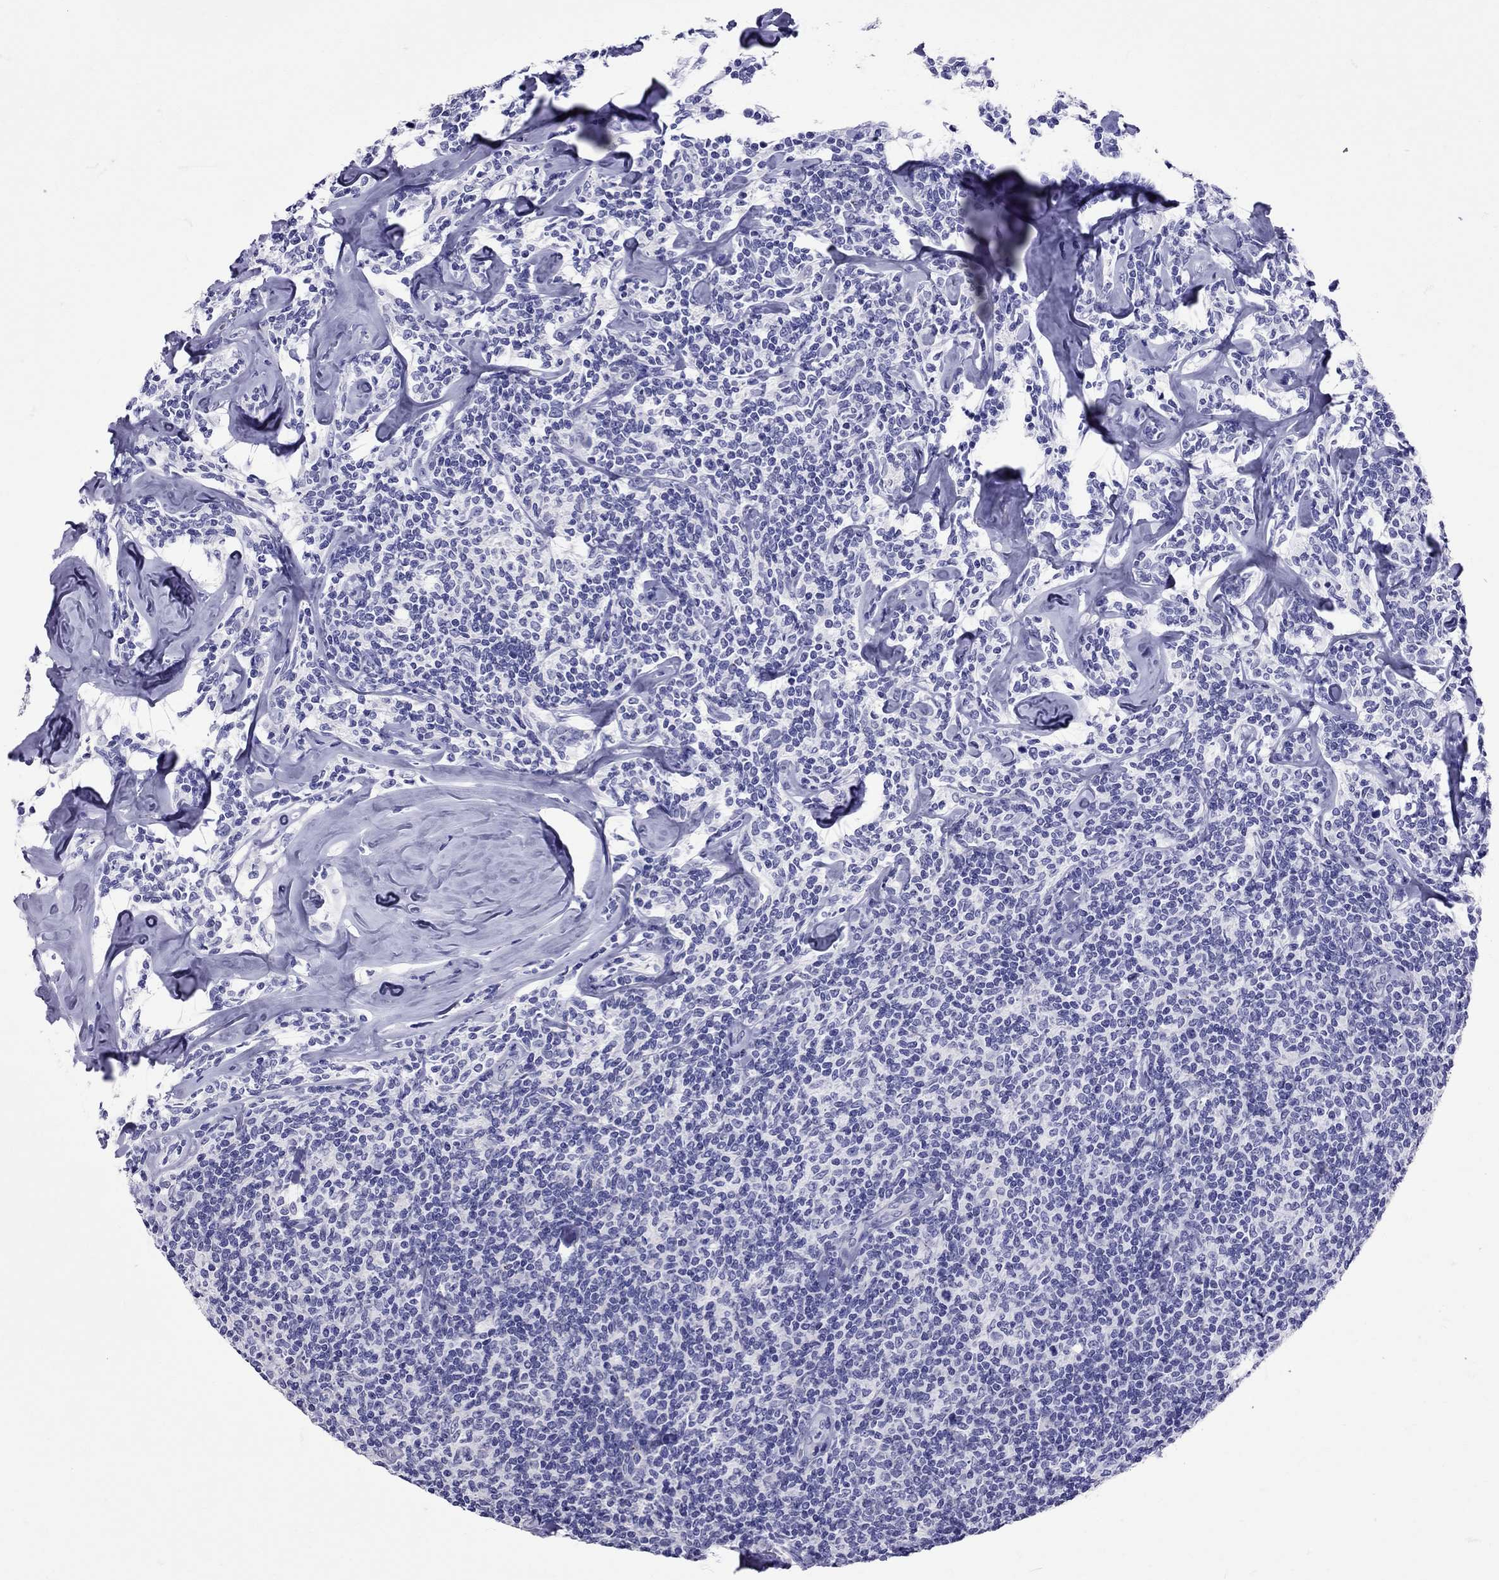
{"staining": {"intensity": "negative", "quantity": "none", "location": "none"}, "tissue": "lymphoma", "cell_type": "Tumor cells", "image_type": "cancer", "snomed": [{"axis": "morphology", "description": "Malignant lymphoma, non-Hodgkin's type, Low grade"}, {"axis": "topography", "description": "Lymph node"}], "caption": "Immunohistochemistry (IHC) histopathology image of neoplastic tissue: human malignant lymphoma, non-Hodgkin's type (low-grade) stained with DAB (3,3'-diaminobenzidine) demonstrates no significant protein expression in tumor cells.", "gene": "AVP", "patient": {"sex": "female", "age": 56}}